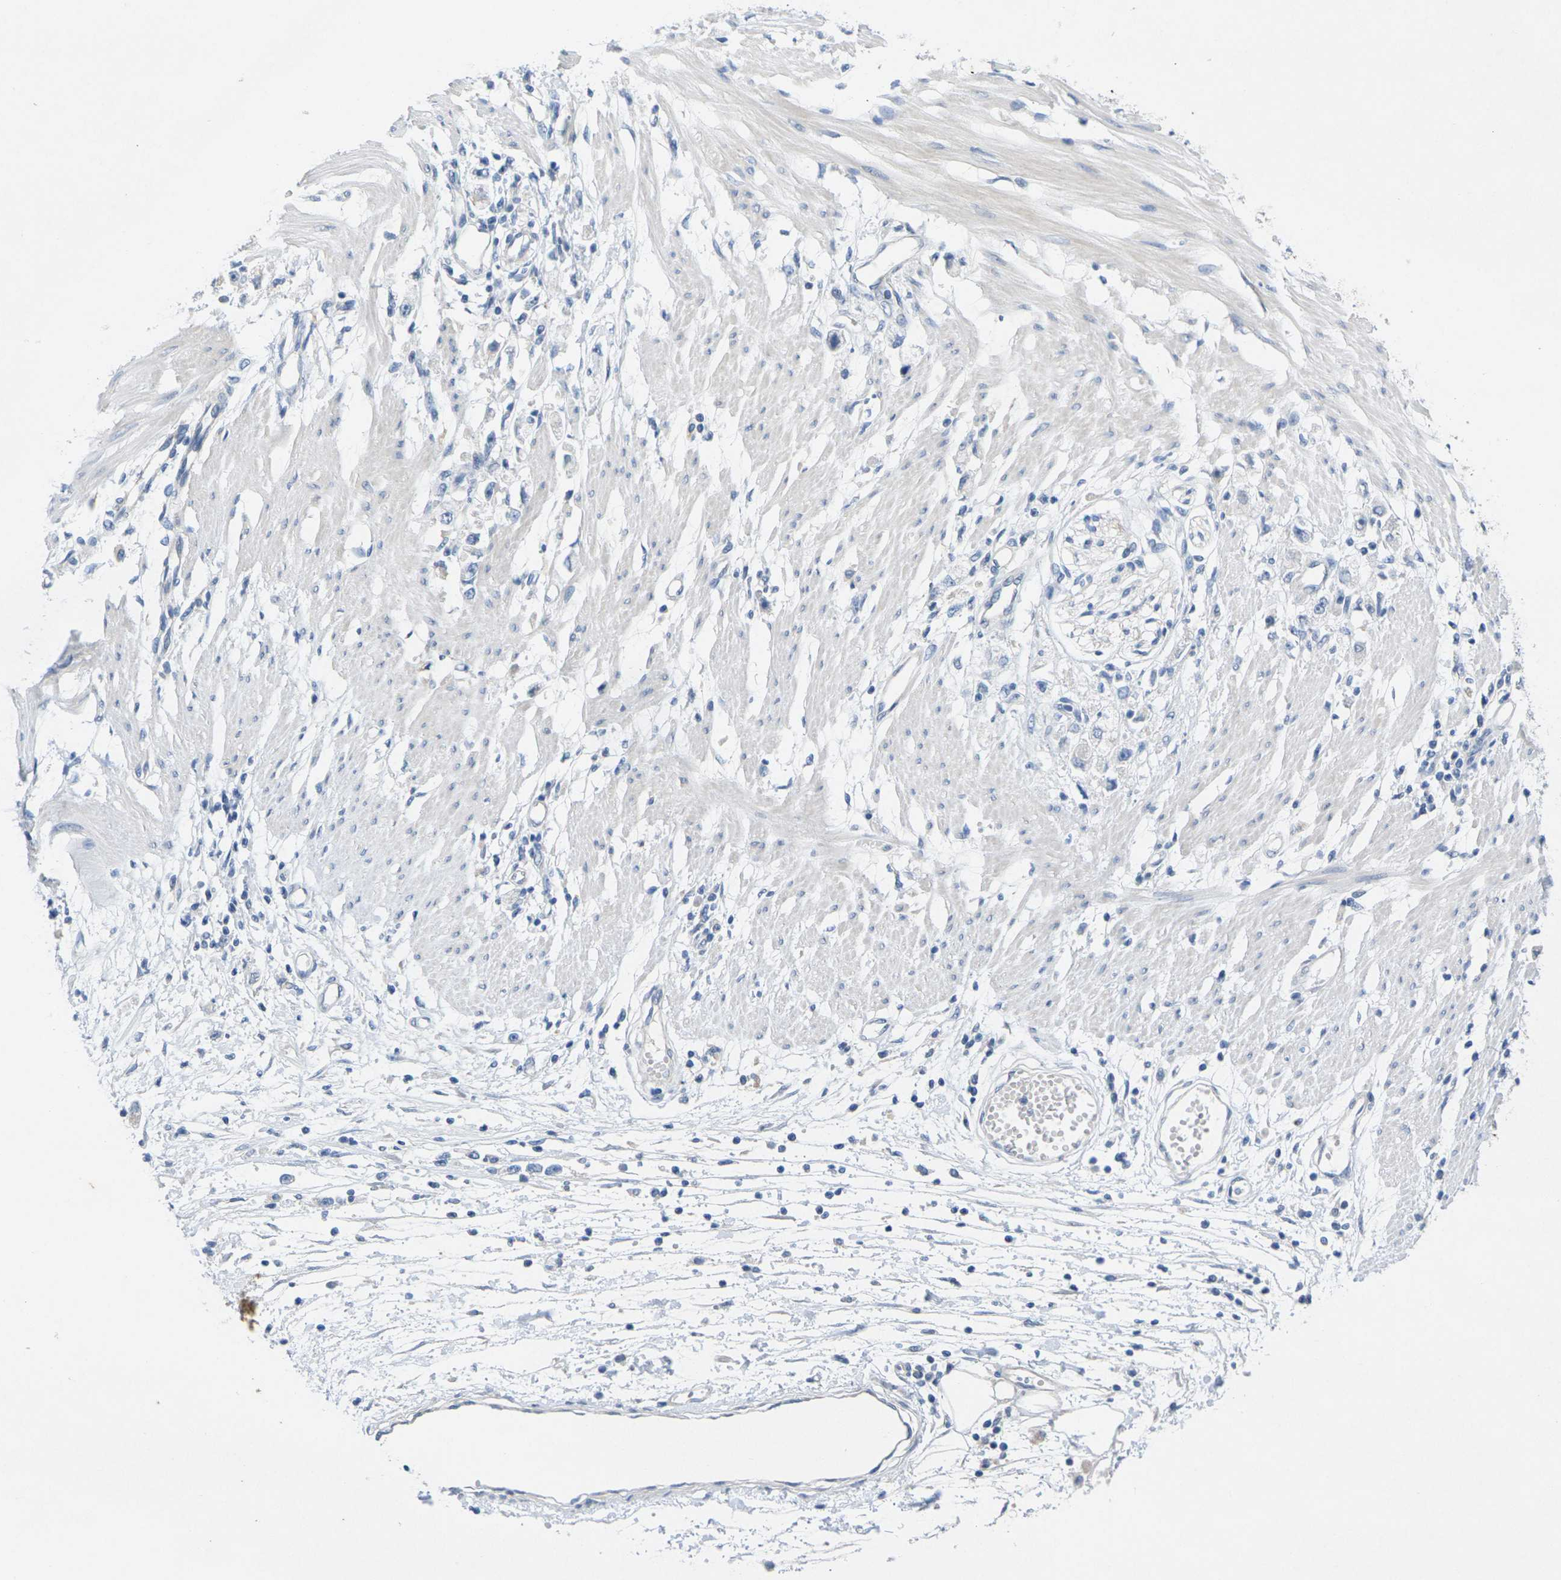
{"staining": {"intensity": "negative", "quantity": "none", "location": "none"}, "tissue": "stomach cancer", "cell_type": "Tumor cells", "image_type": "cancer", "snomed": [{"axis": "morphology", "description": "Adenocarcinoma, NOS"}, {"axis": "topography", "description": "Stomach"}], "caption": "DAB immunohistochemical staining of adenocarcinoma (stomach) displays no significant expression in tumor cells.", "gene": "TNNI3", "patient": {"sex": "female", "age": 59}}